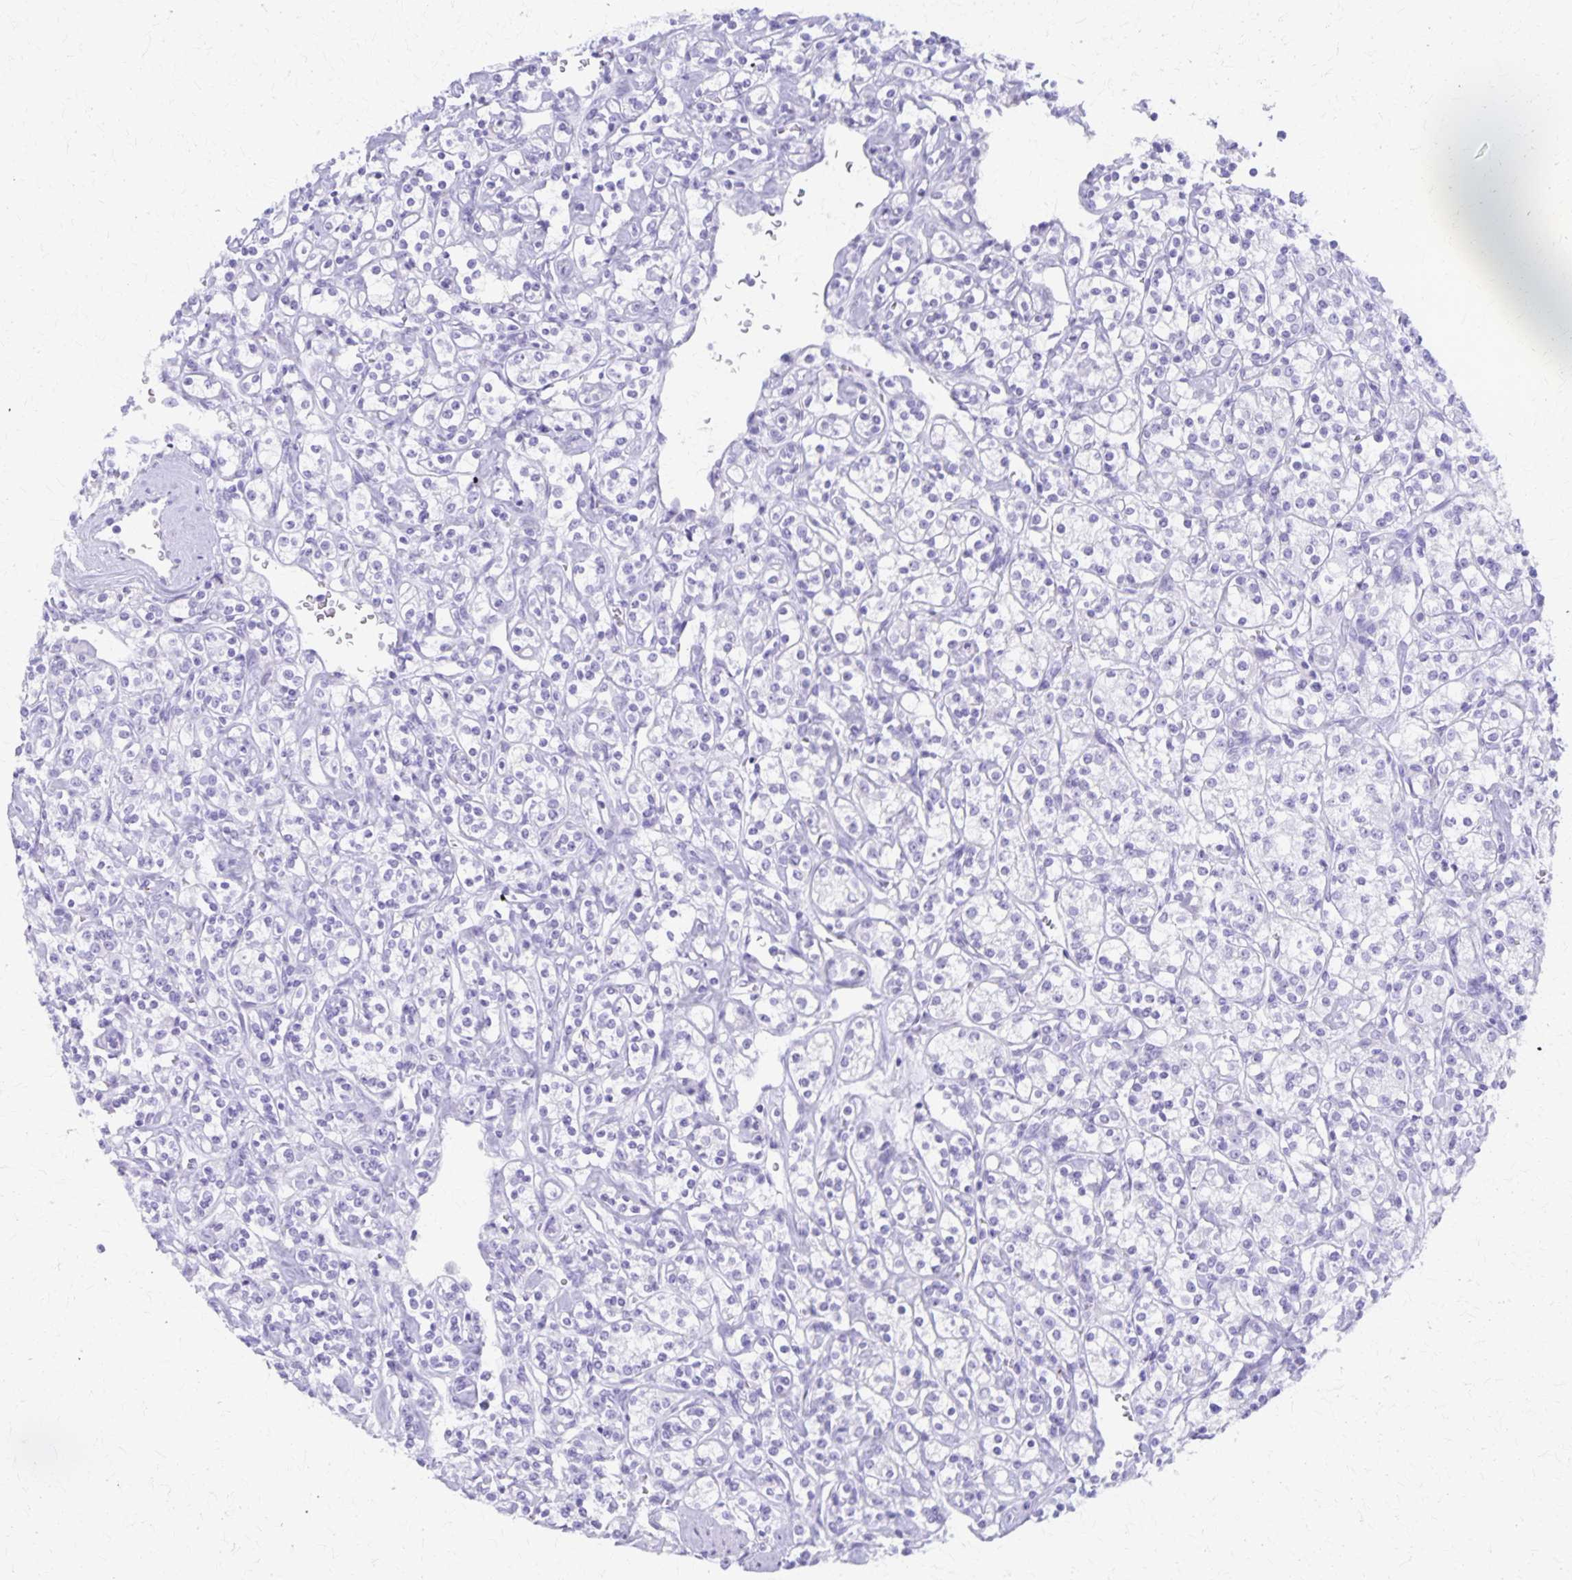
{"staining": {"intensity": "negative", "quantity": "none", "location": "none"}, "tissue": "renal cancer", "cell_type": "Tumor cells", "image_type": "cancer", "snomed": [{"axis": "morphology", "description": "Adenocarcinoma, NOS"}, {"axis": "topography", "description": "Kidney"}], "caption": "High power microscopy micrograph of an immunohistochemistry image of adenocarcinoma (renal), revealing no significant expression in tumor cells.", "gene": "DEFA5", "patient": {"sex": "male", "age": 77}}